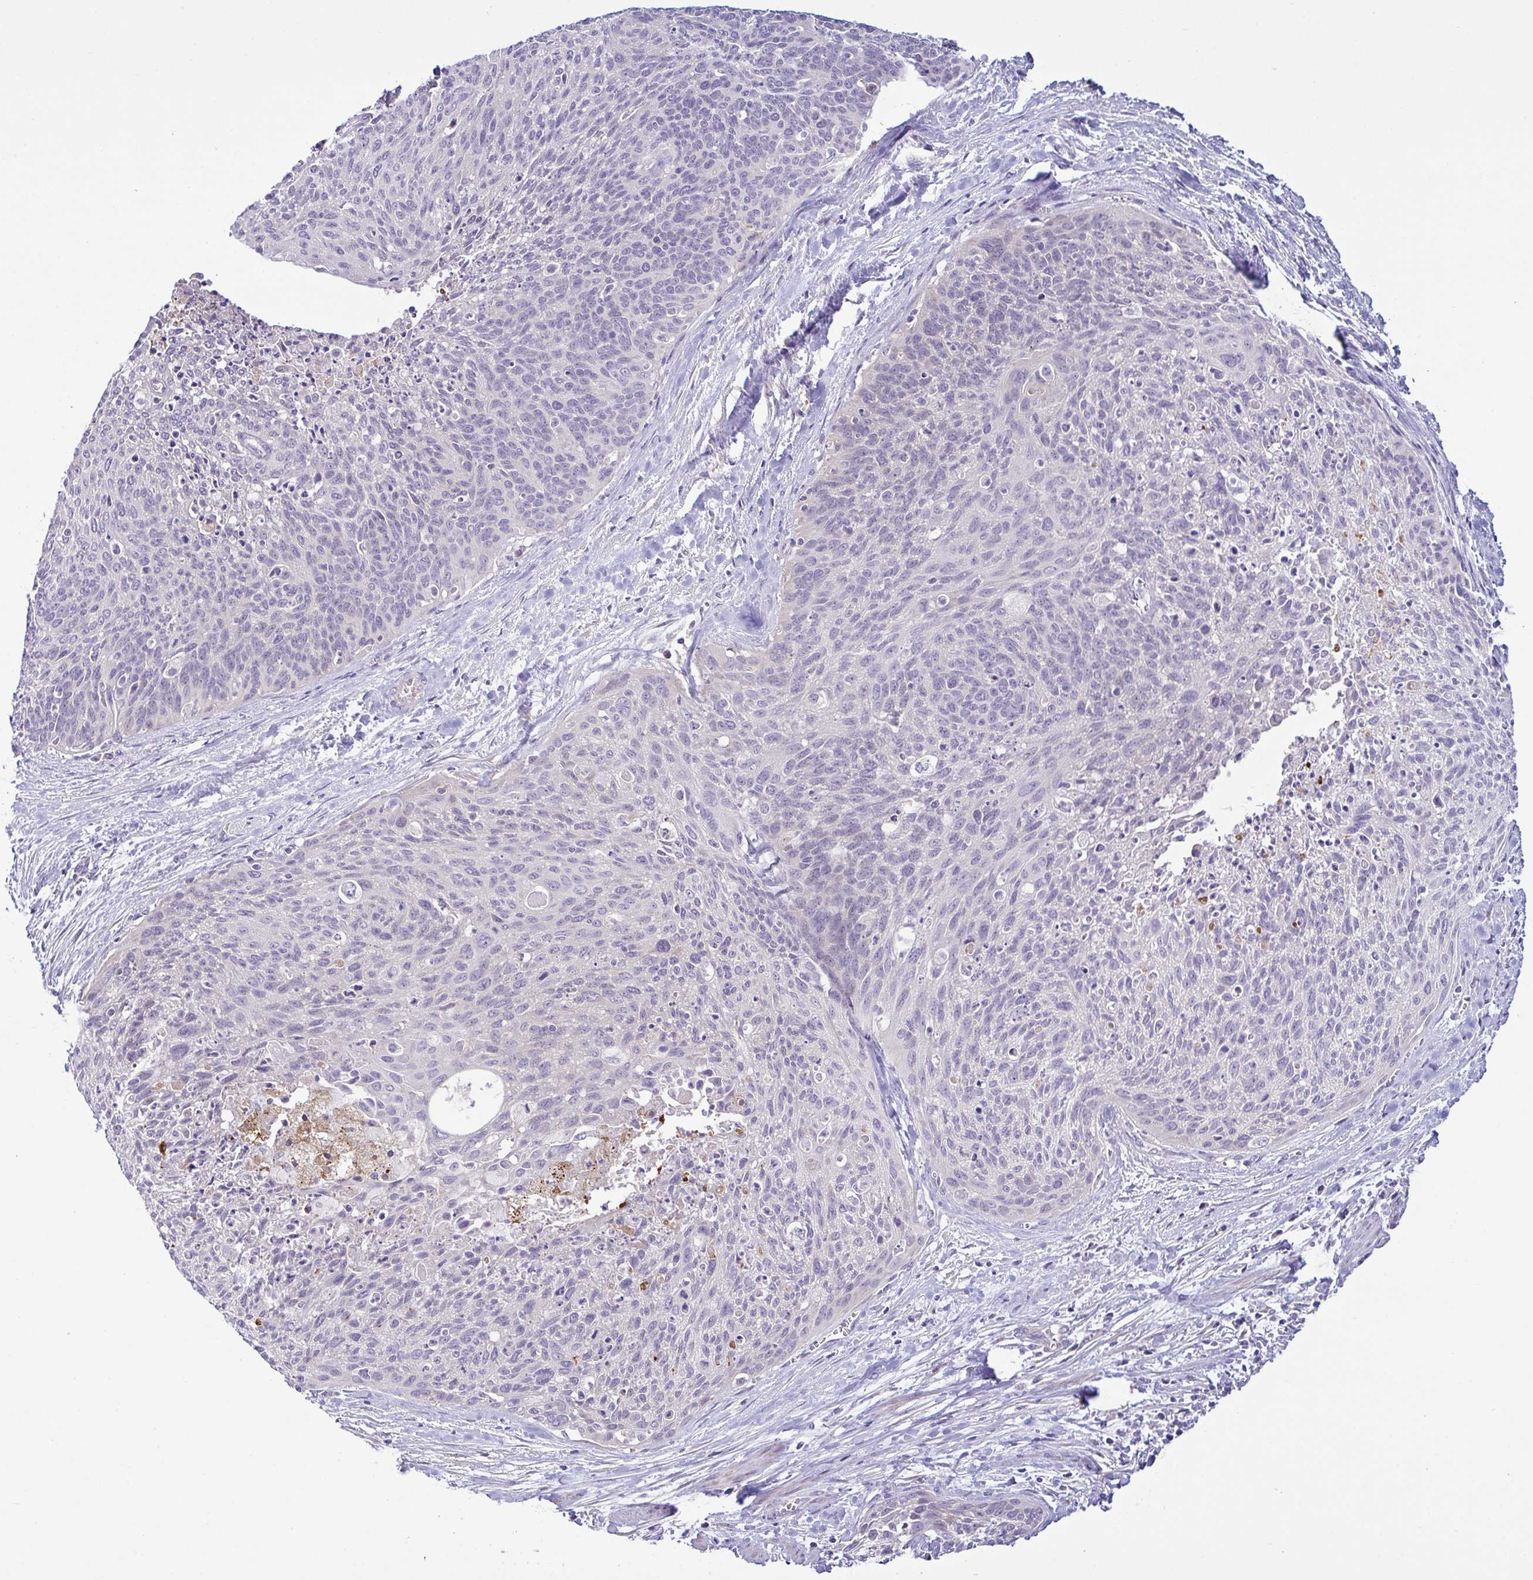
{"staining": {"intensity": "negative", "quantity": "none", "location": "none"}, "tissue": "cervical cancer", "cell_type": "Tumor cells", "image_type": "cancer", "snomed": [{"axis": "morphology", "description": "Squamous cell carcinoma, NOS"}, {"axis": "topography", "description": "Cervix"}], "caption": "Photomicrograph shows no significant protein expression in tumor cells of cervical squamous cell carcinoma. (DAB (3,3'-diaminobenzidine) immunohistochemistry visualized using brightfield microscopy, high magnification).", "gene": "SYNPO2L", "patient": {"sex": "female", "age": 55}}